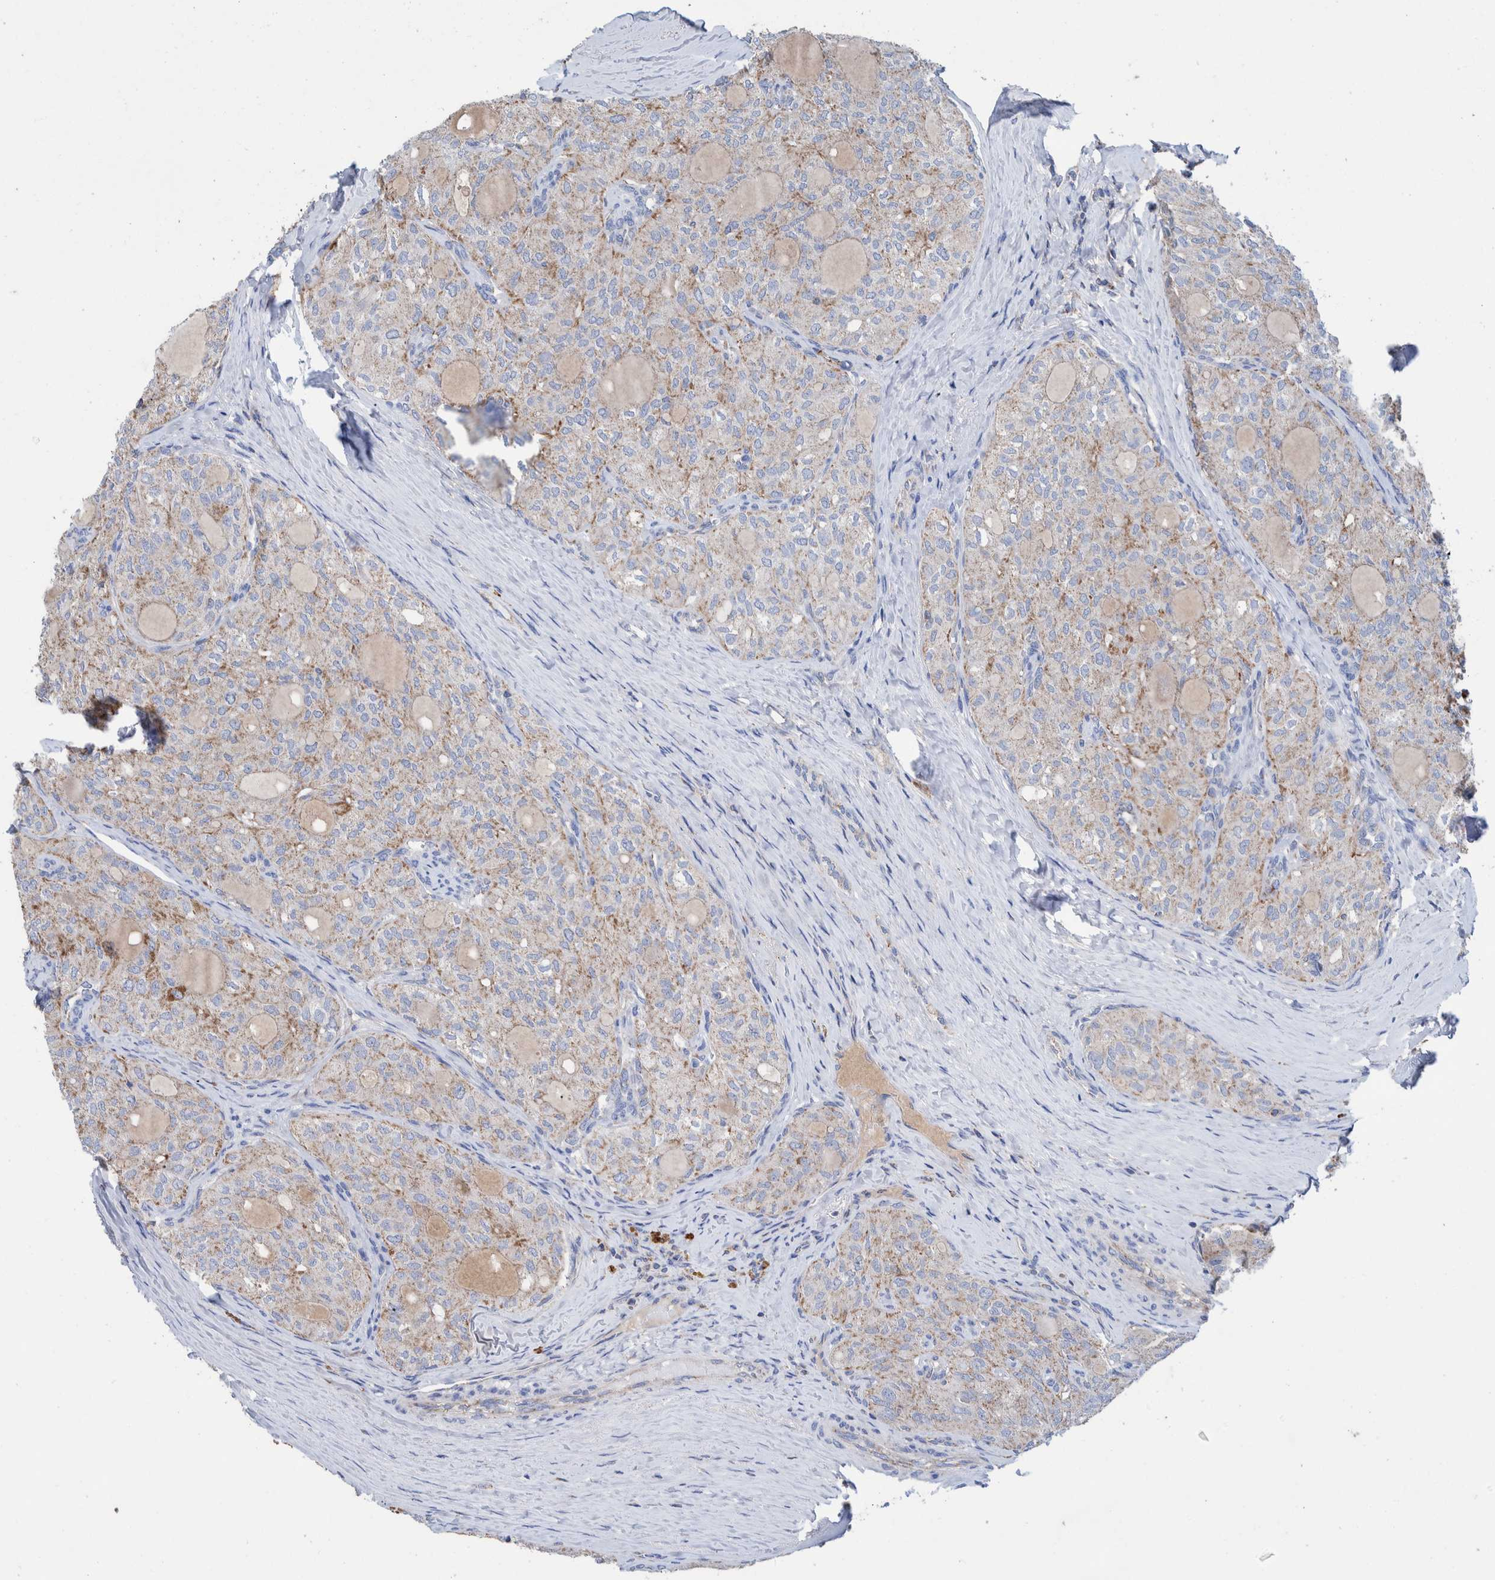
{"staining": {"intensity": "moderate", "quantity": "25%-75%", "location": "cytoplasmic/membranous"}, "tissue": "thyroid cancer", "cell_type": "Tumor cells", "image_type": "cancer", "snomed": [{"axis": "morphology", "description": "Follicular adenoma carcinoma, NOS"}, {"axis": "topography", "description": "Thyroid gland"}], "caption": "This photomicrograph displays IHC staining of follicular adenoma carcinoma (thyroid), with medium moderate cytoplasmic/membranous staining in approximately 25%-75% of tumor cells.", "gene": "DECR1", "patient": {"sex": "male", "age": 75}}